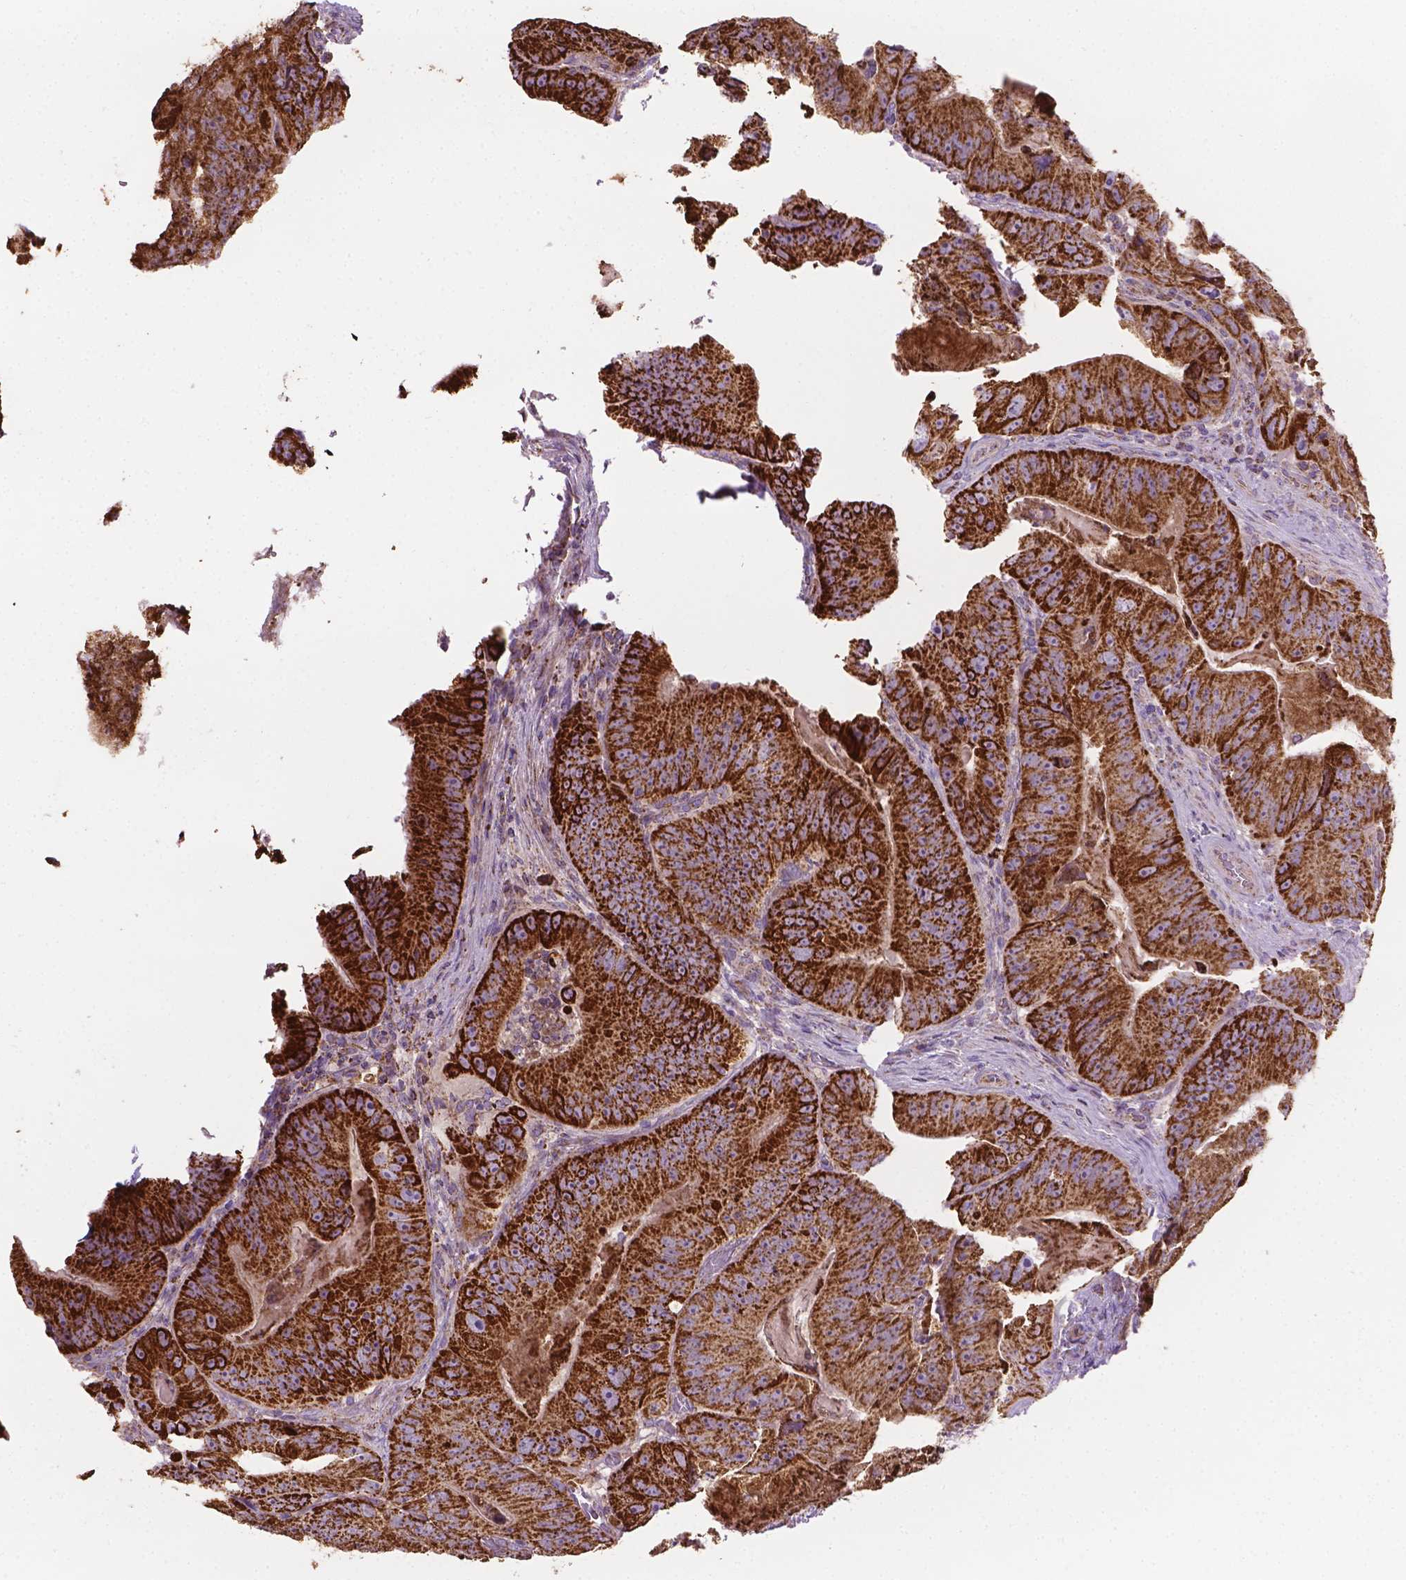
{"staining": {"intensity": "strong", "quantity": ">75%", "location": "cytoplasmic/membranous"}, "tissue": "colorectal cancer", "cell_type": "Tumor cells", "image_type": "cancer", "snomed": [{"axis": "morphology", "description": "Adenocarcinoma, NOS"}, {"axis": "topography", "description": "Colon"}], "caption": "Human adenocarcinoma (colorectal) stained with a brown dye displays strong cytoplasmic/membranous positive positivity in about >75% of tumor cells.", "gene": "PIBF1", "patient": {"sex": "female", "age": 86}}